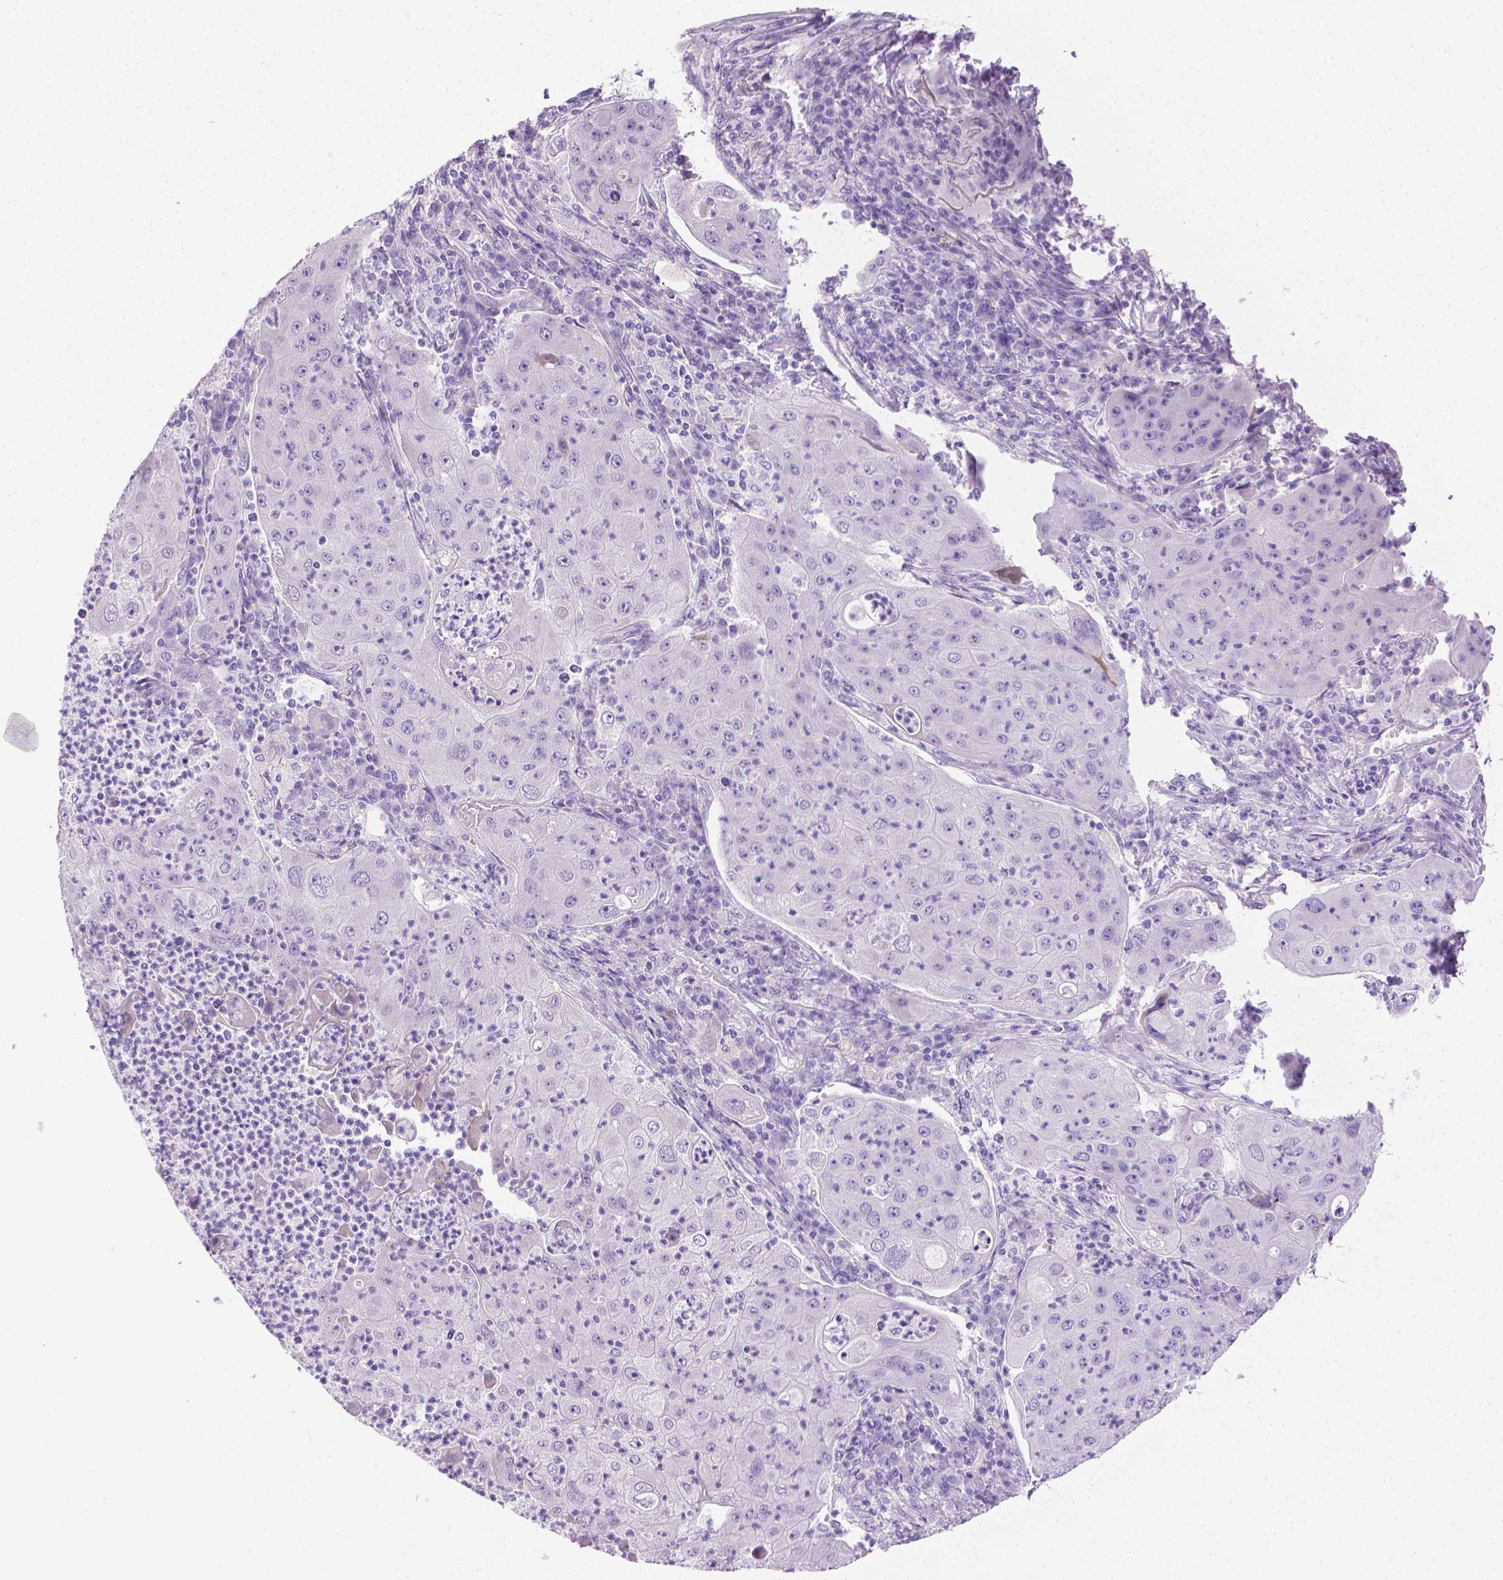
{"staining": {"intensity": "negative", "quantity": "none", "location": "none"}, "tissue": "lung cancer", "cell_type": "Tumor cells", "image_type": "cancer", "snomed": [{"axis": "morphology", "description": "Squamous cell carcinoma, NOS"}, {"axis": "topography", "description": "Lung"}], "caption": "Tumor cells are negative for brown protein staining in squamous cell carcinoma (lung).", "gene": "PNMA2", "patient": {"sex": "female", "age": 59}}